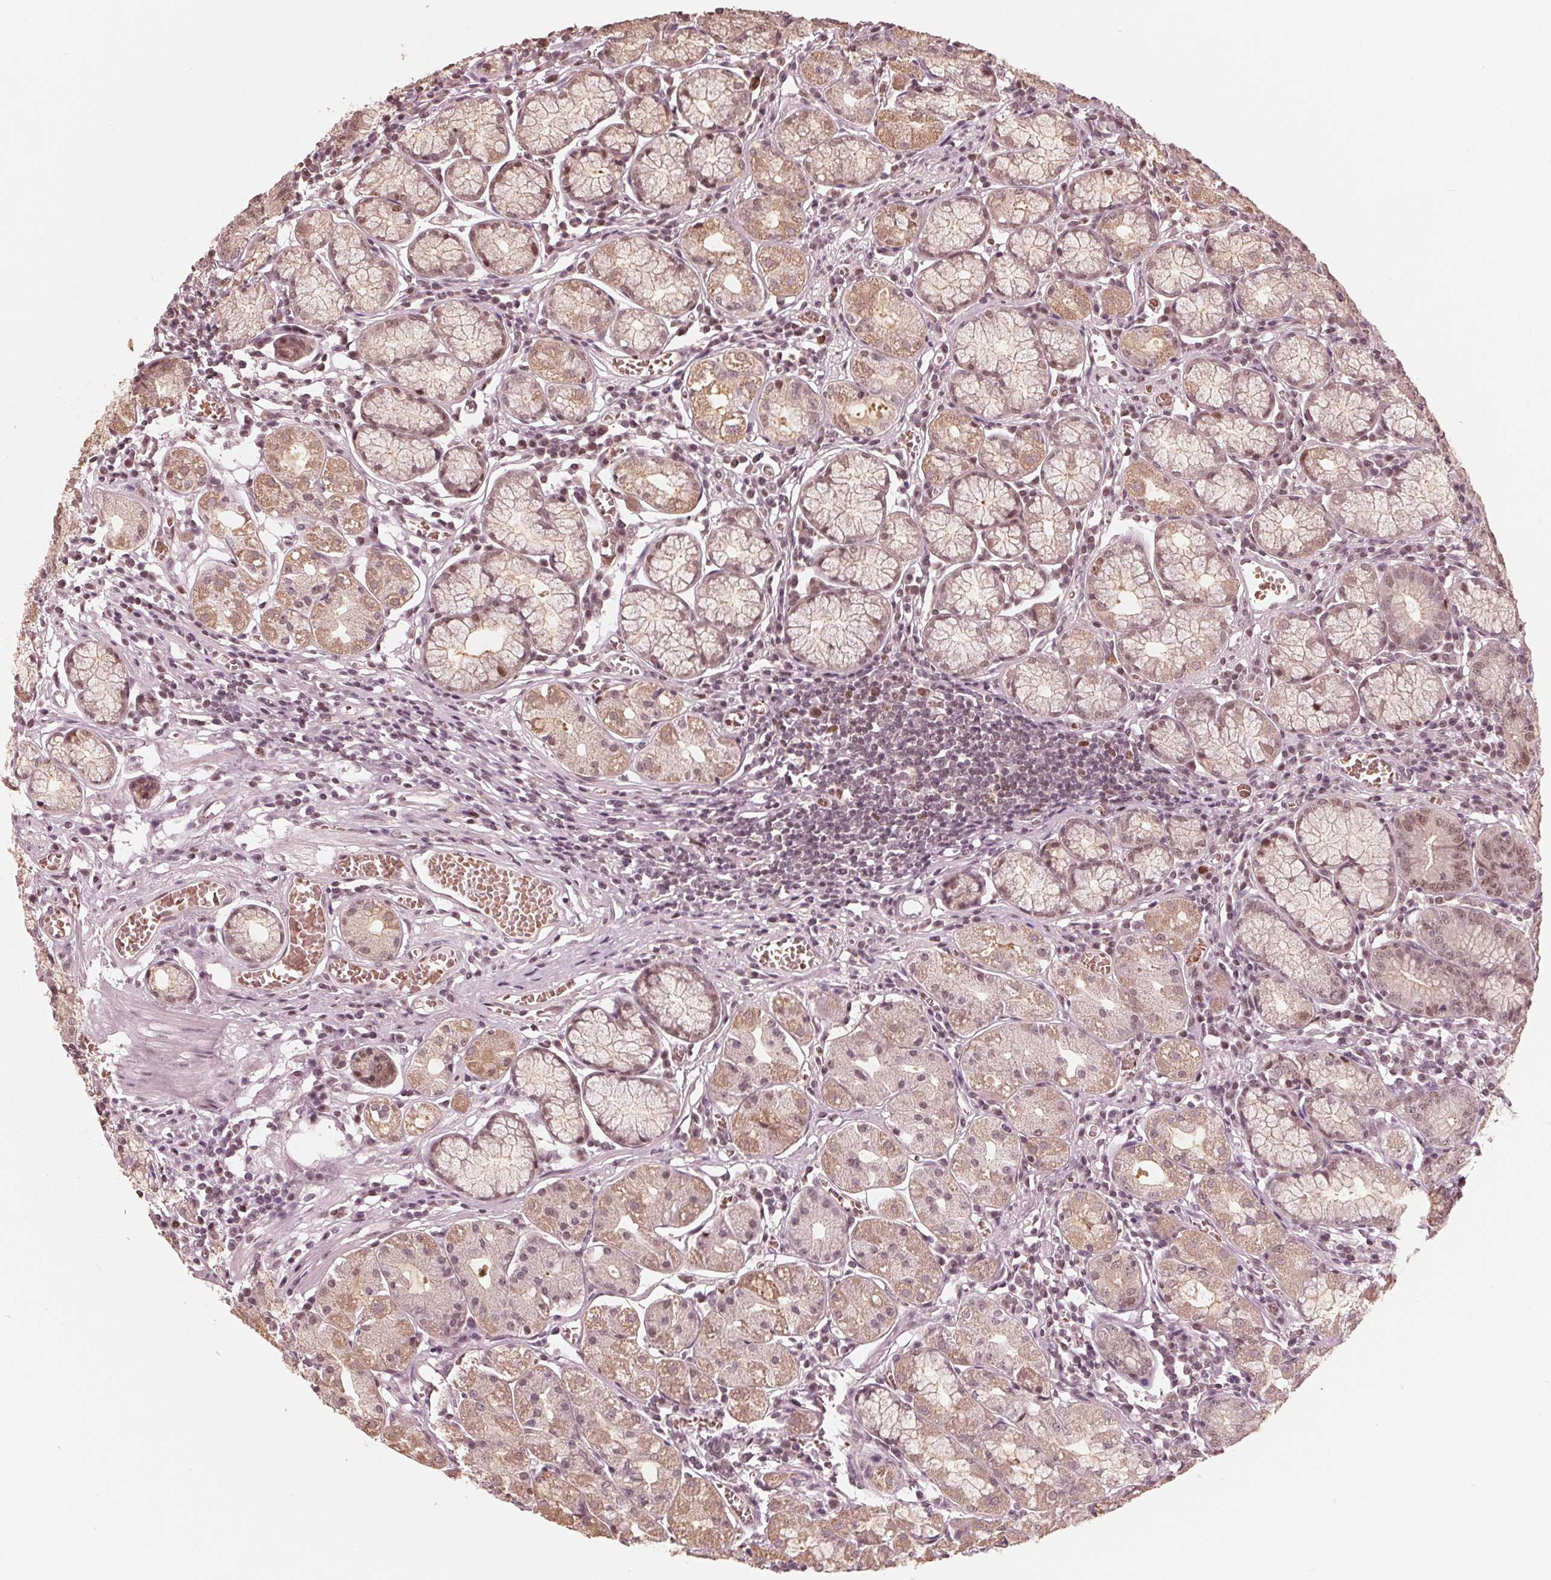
{"staining": {"intensity": "weak", "quantity": ">75%", "location": "cytoplasmic/membranous,nuclear"}, "tissue": "stomach", "cell_type": "Glandular cells", "image_type": "normal", "snomed": [{"axis": "morphology", "description": "Normal tissue, NOS"}, {"axis": "topography", "description": "Stomach"}], "caption": "Immunohistochemistry of unremarkable human stomach shows low levels of weak cytoplasmic/membranous,nuclear positivity in about >75% of glandular cells. The staining is performed using DAB (3,3'-diaminobenzidine) brown chromogen to label protein expression. The nuclei are counter-stained blue using hematoxylin.", "gene": "HIRIP3", "patient": {"sex": "male", "age": 55}}